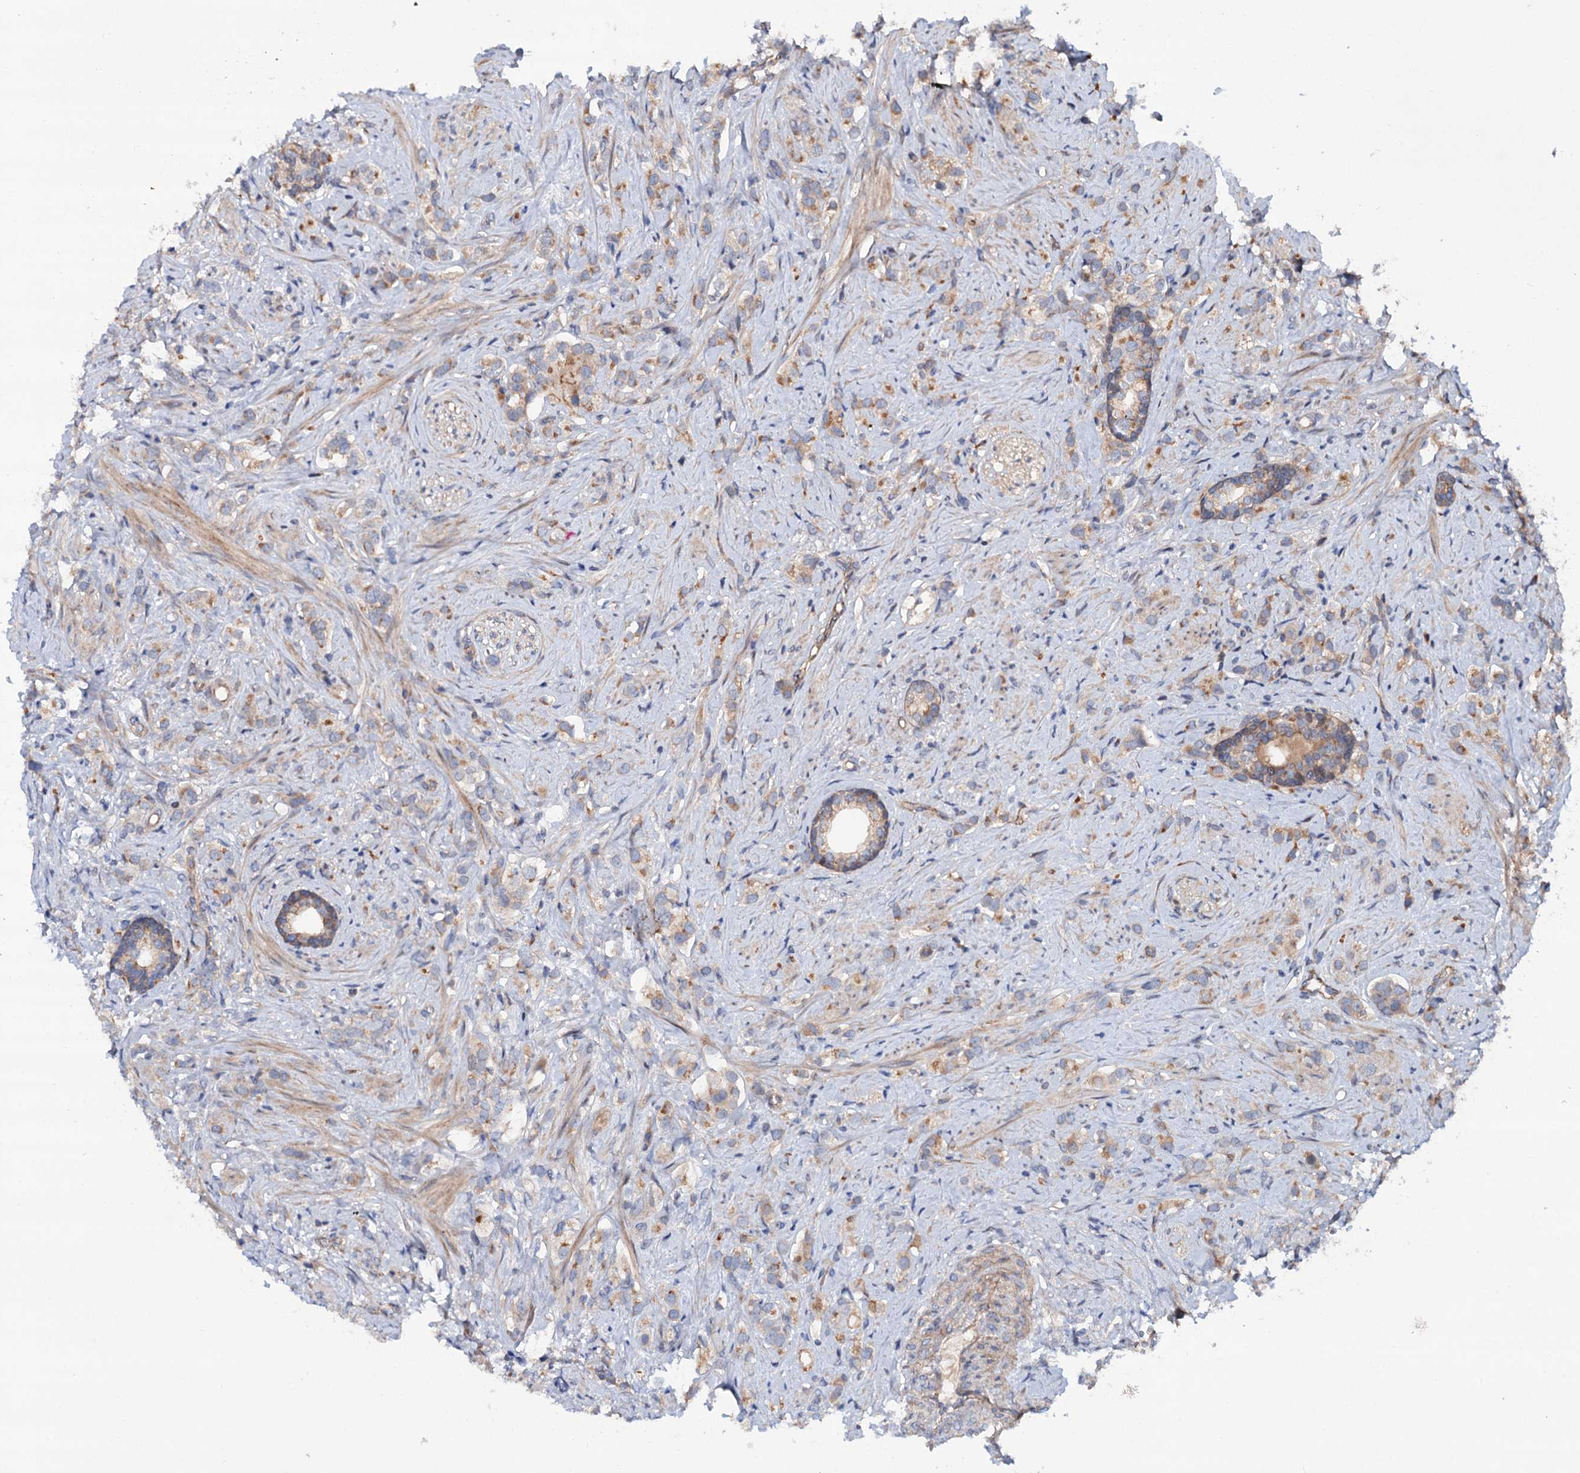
{"staining": {"intensity": "moderate", "quantity": "<25%", "location": "cytoplasmic/membranous"}, "tissue": "prostate cancer", "cell_type": "Tumor cells", "image_type": "cancer", "snomed": [{"axis": "morphology", "description": "Adenocarcinoma, High grade"}, {"axis": "topography", "description": "Prostate"}], "caption": "Brown immunohistochemical staining in human prostate cancer shows moderate cytoplasmic/membranous positivity in approximately <25% of tumor cells.", "gene": "ADGRG4", "patient": {"sex": "male", "age": 63}}